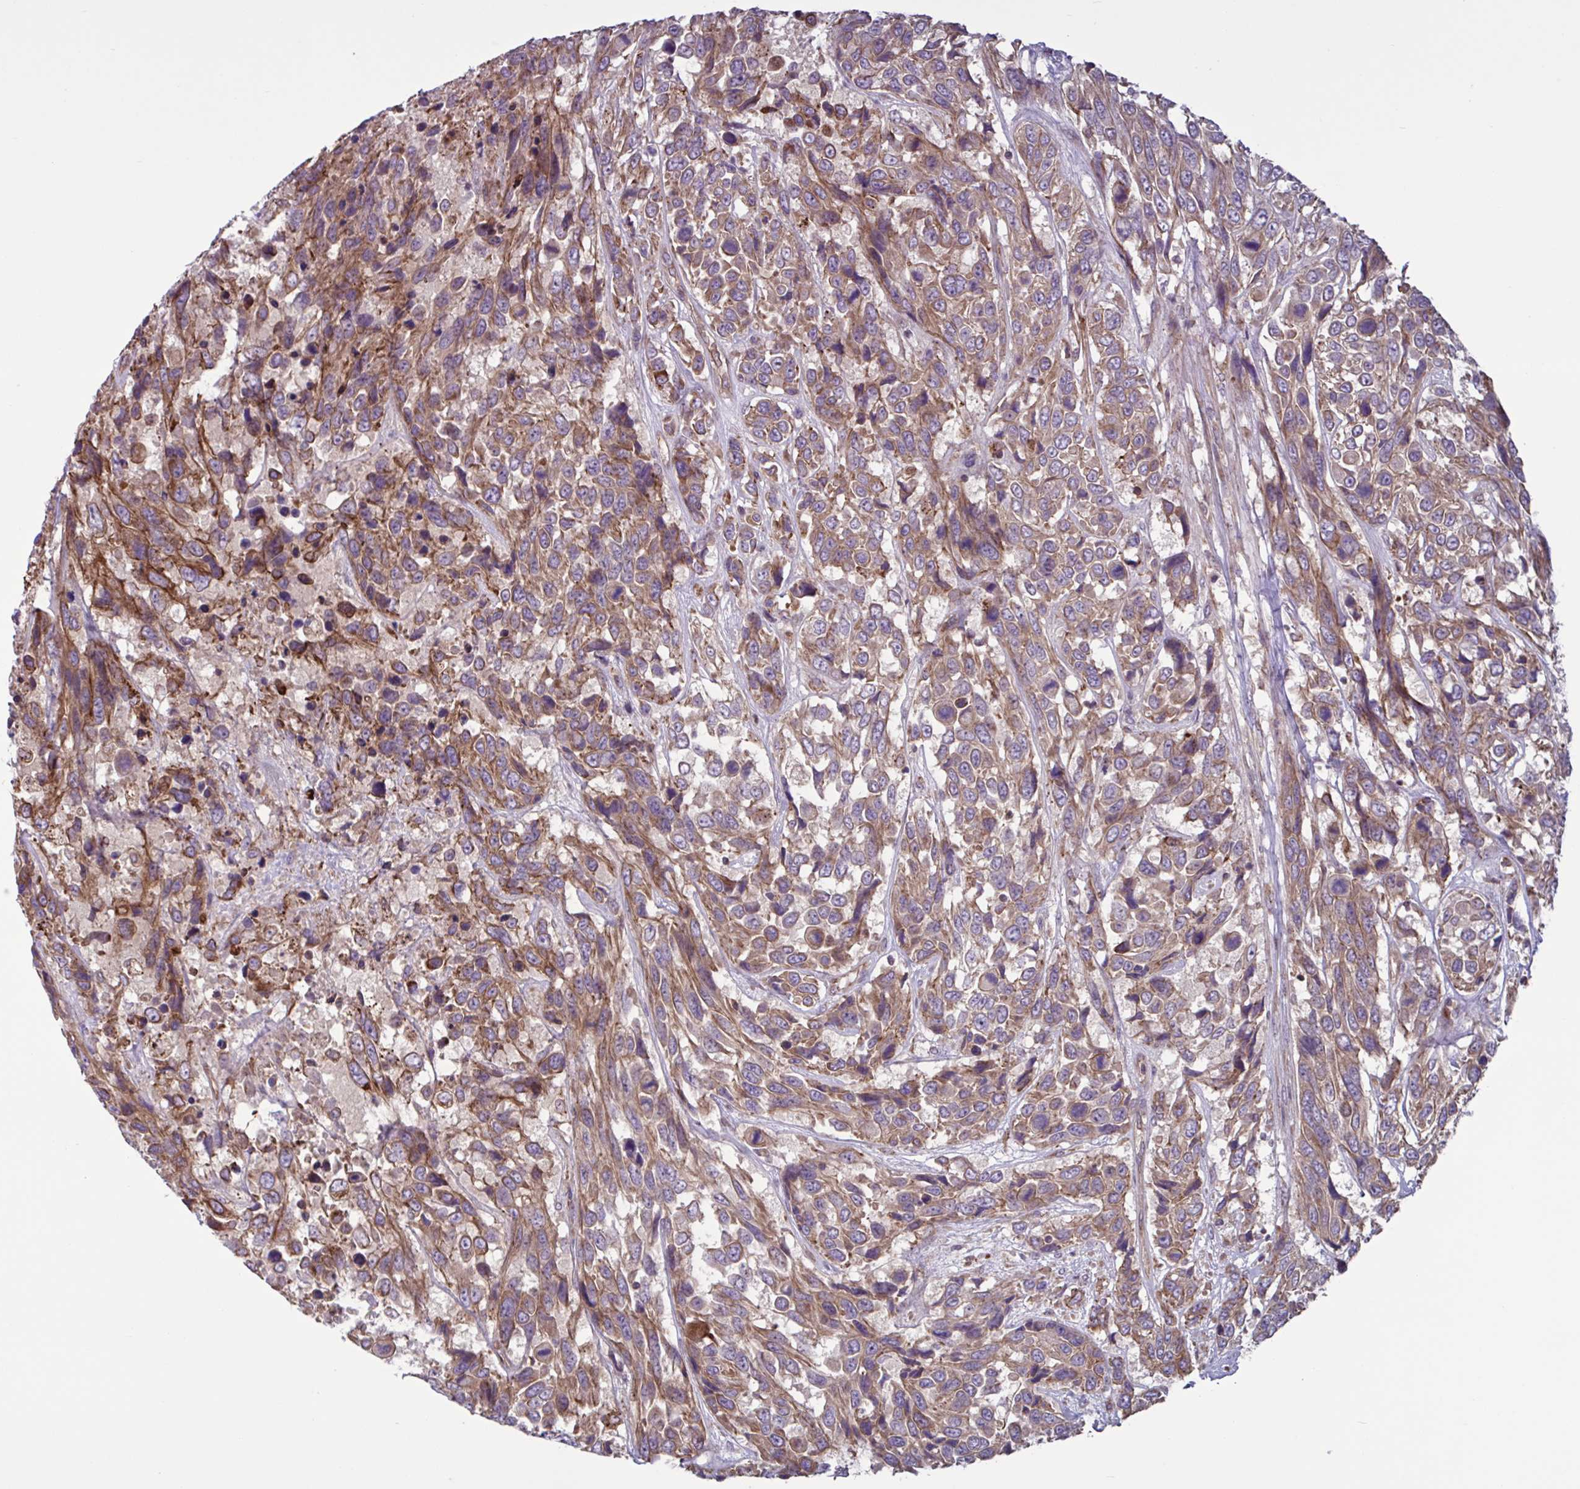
{"staining": {"intensity": "moderate", "quantity": ">75%", "location": "cytoplasmic/membranous"}, "tissue": "urothelial cancer", "cell_type": "Tumor cells", "image_type": "cancer", "snomed": [{"axis": "morphology", "description": "Urothelial carcinoma, High grade"}, {"axis": "topography", "description": "Urinary bladder"}], "caption": "Protein analysis of urothelial cancer tissue demonstrates moderate cytoplasmic/membranous staining in about >75% of tumor cells. (Brightfield microscopy of DAB IHC at high magnification).", "gene": "GLTP", "patient": {"sex": "female", "age": 70}}